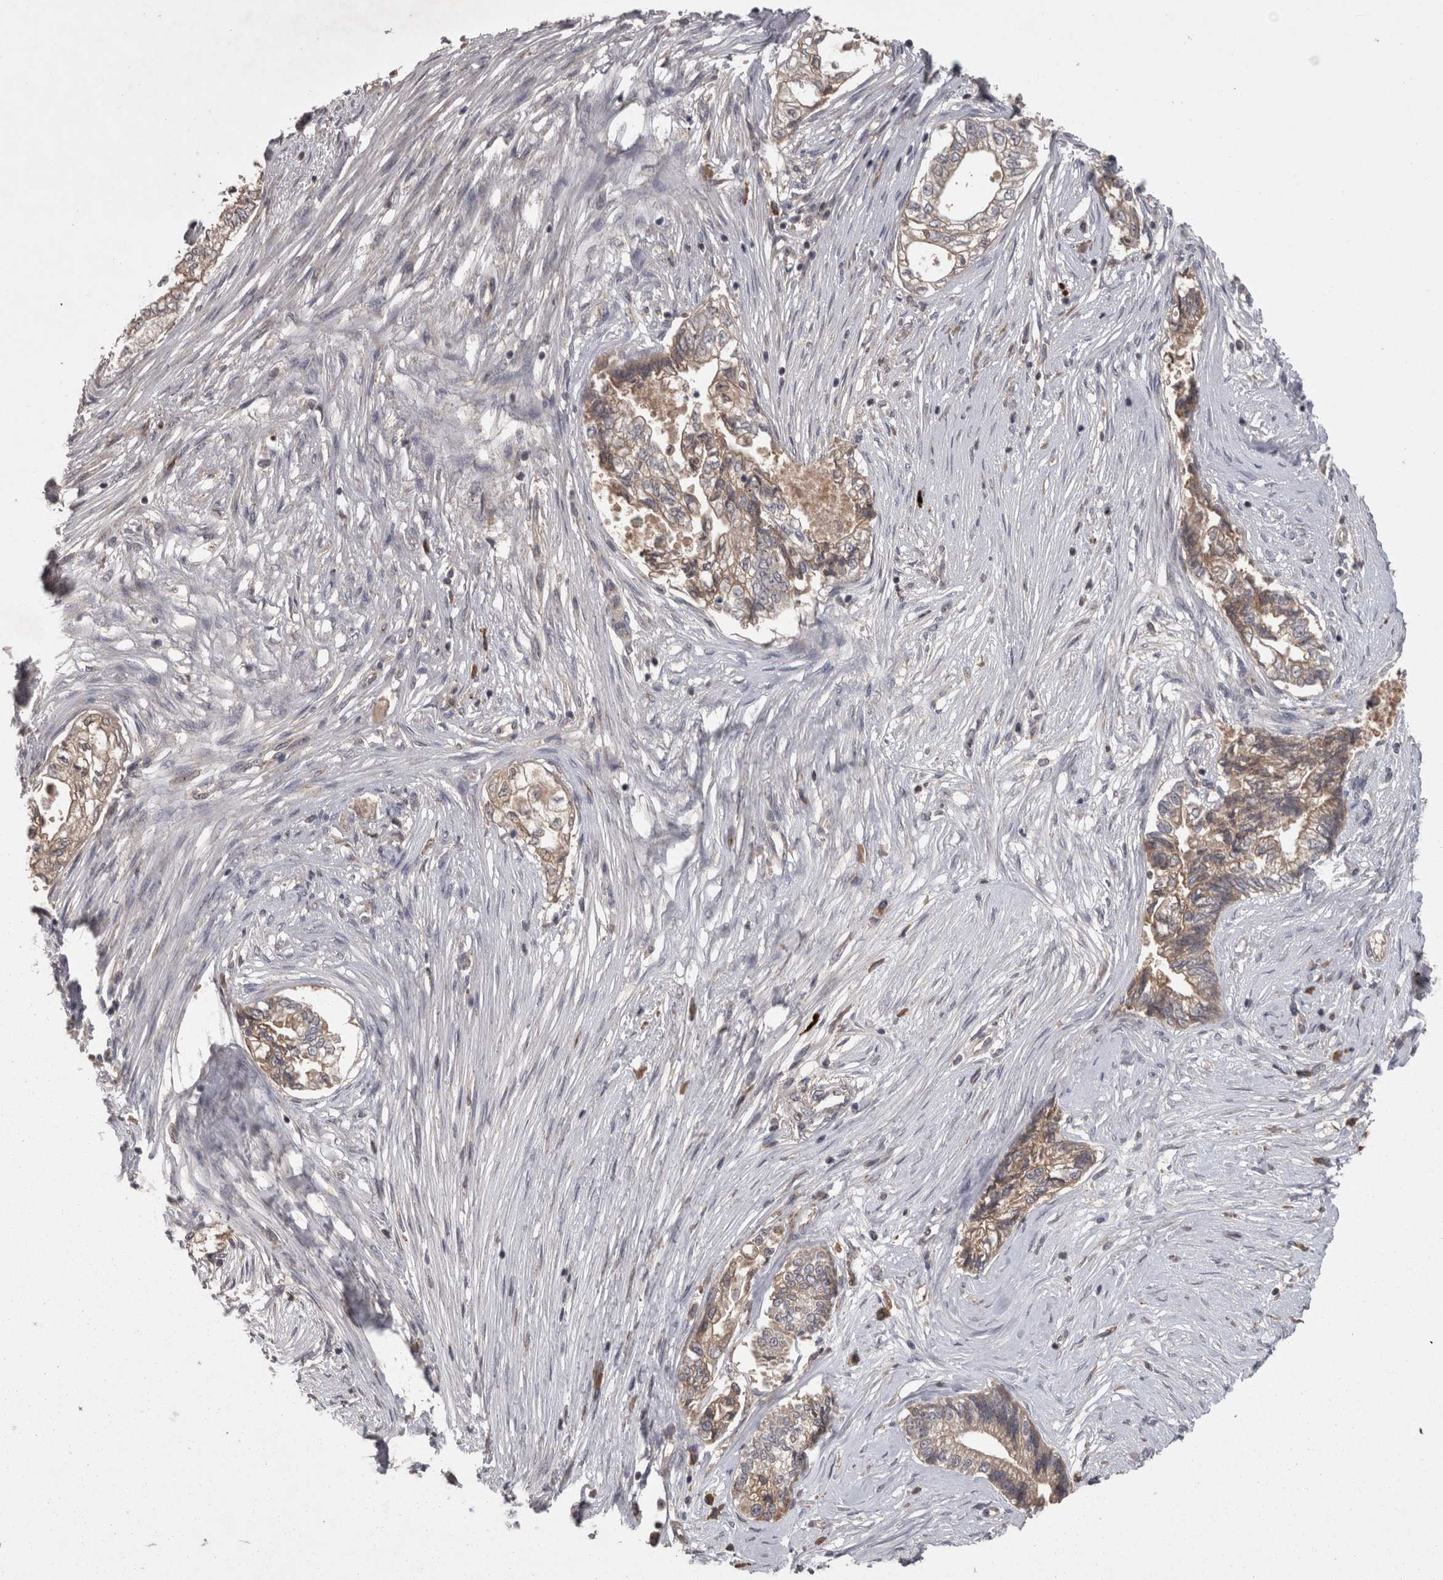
{"staining": {"intensity": "weak", "quantity": ">75%", "location": "cytoplasmic/membranous"}, "tissue": "pancreatic cancer", "cell_type": "Tumor cells", "image_type": "cancer", "snomed": [{"axis": "morphology", "description": "Adenocarcinoma, NOS"}, {"axis": "topography", "description": "Pancreas"}], "caption": "Weak cytoplasmic/membranous staining for a protein is appreciated in about >75% of tumor cells of pancreatic cancer (adenocarcinoma) using immunohistochemistry.", "gene": "PCM1", "patient": {"sex": "male", "age": 72}}